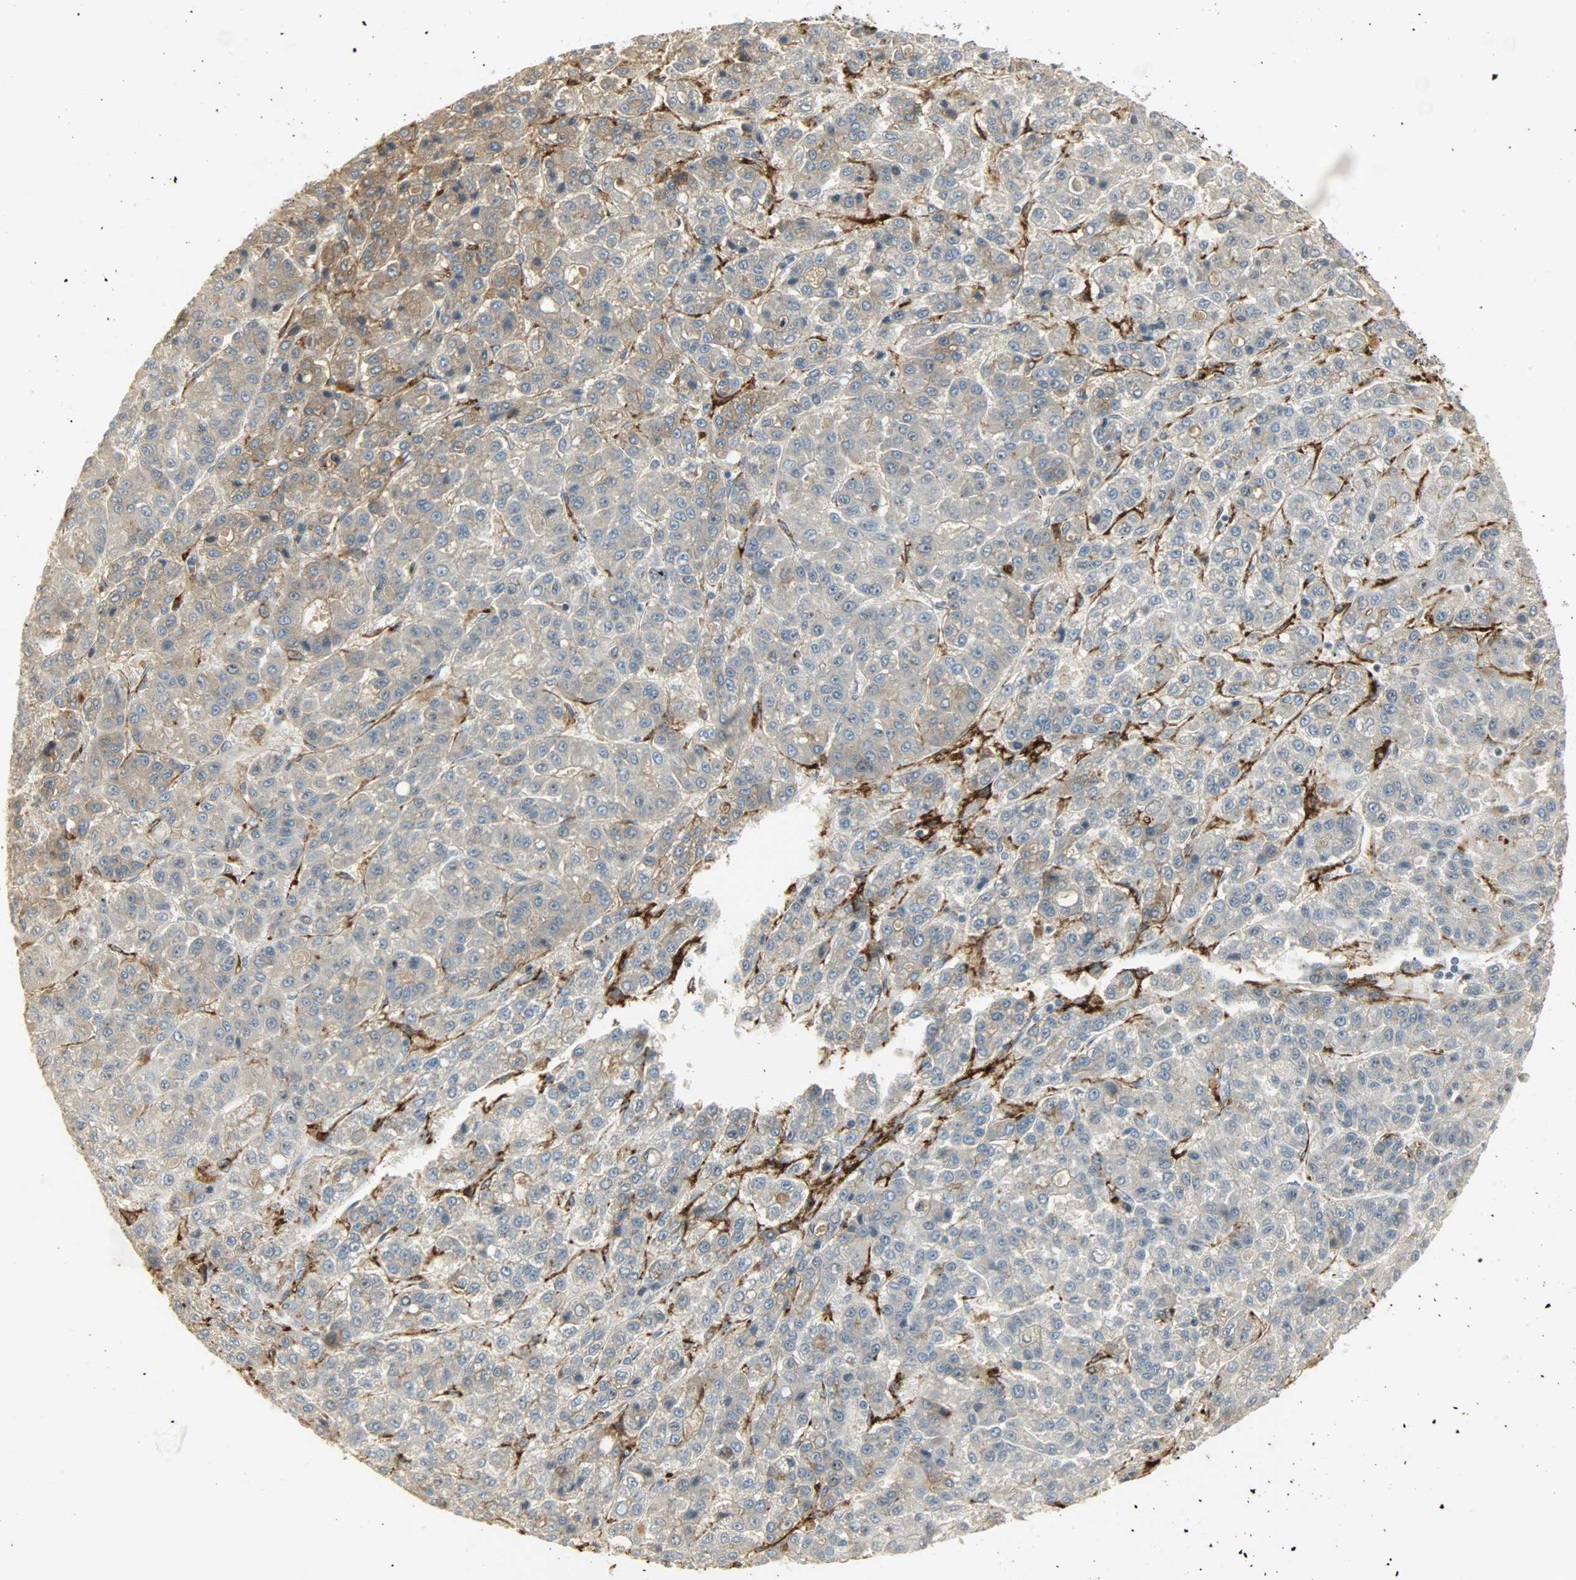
{"staining": {"intensity": "moderate", "quantity": "<25%", "location": "cytoplasmic/membranous"}, "tissue": "liver cancer", "cell_type": "Tumor cells", "image_type": "cancer", "snomed": [{"axis": "morphology", "description": "Carcinoma, Hepatocellular, NOS"}, {"axis": "topography", "description": "Liver"}], "caption": "The micrograph exhibits staining of liver hepatocellular carcinoma, revealing moderate cytoplasmic/membranous protein positivity (brown color) within tumor cells. (DAB IHC with brightfield microscopy, high magnification).", "gene": "ENPEP", "patient": {"sex": "male", "age": 70}}